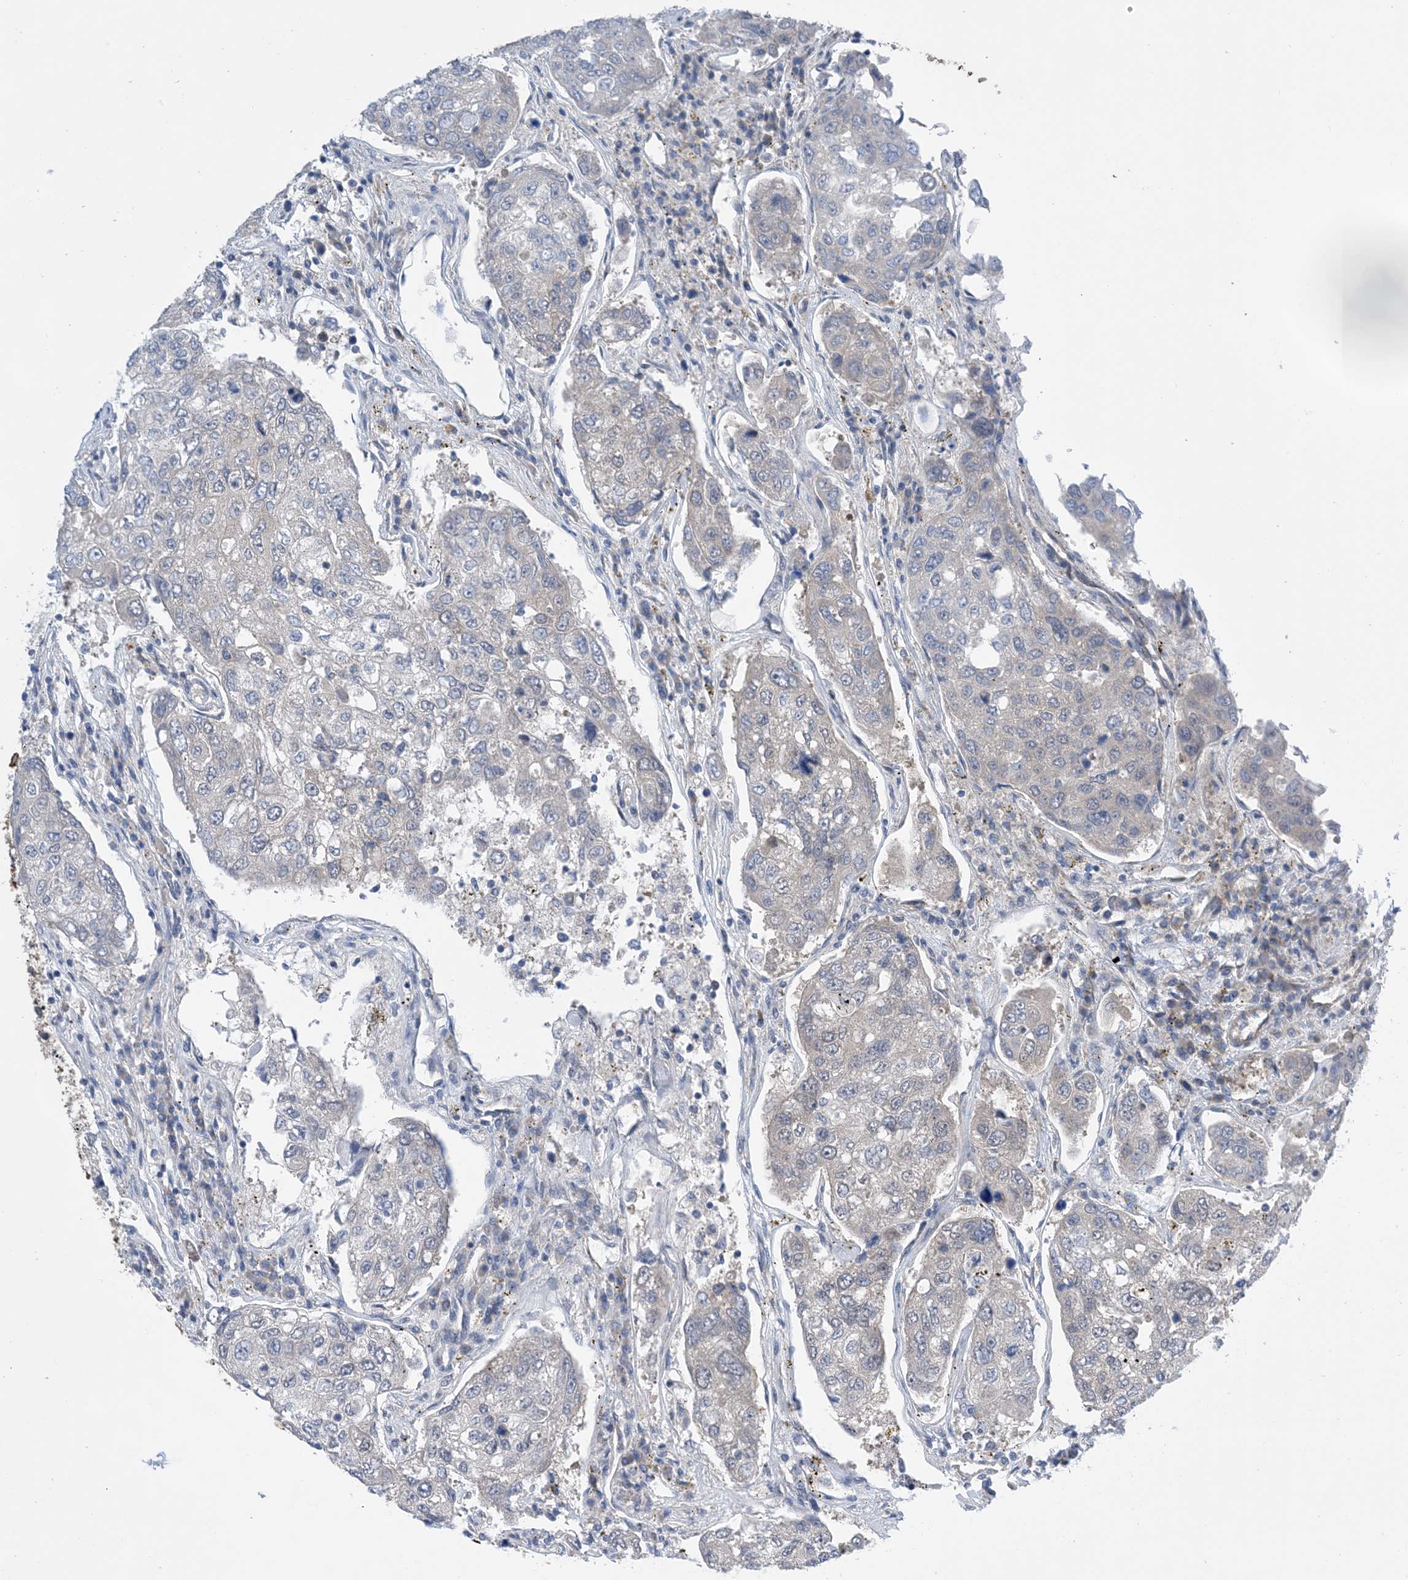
{"staining": {"intensity": "negative", "quantity": "none", "location": "none"}, "tissue": "urothelial cancer", "cell_type": "Tumor cells", "image_type": "cancer", "snomed": [{"axis": "morphology", "description": "Urothelial carcinoma, High grade"}, {"axis": "topography", "description": "Lymph node"}, {"axis": "topography", "description": "Urinary bladder"}], "caption": "Tumor cells are negative for brown protein staining in high-grade urothelial carcinoma.", "gene": "EHBP1", "patient": {"sex": "male", "age": 51}}